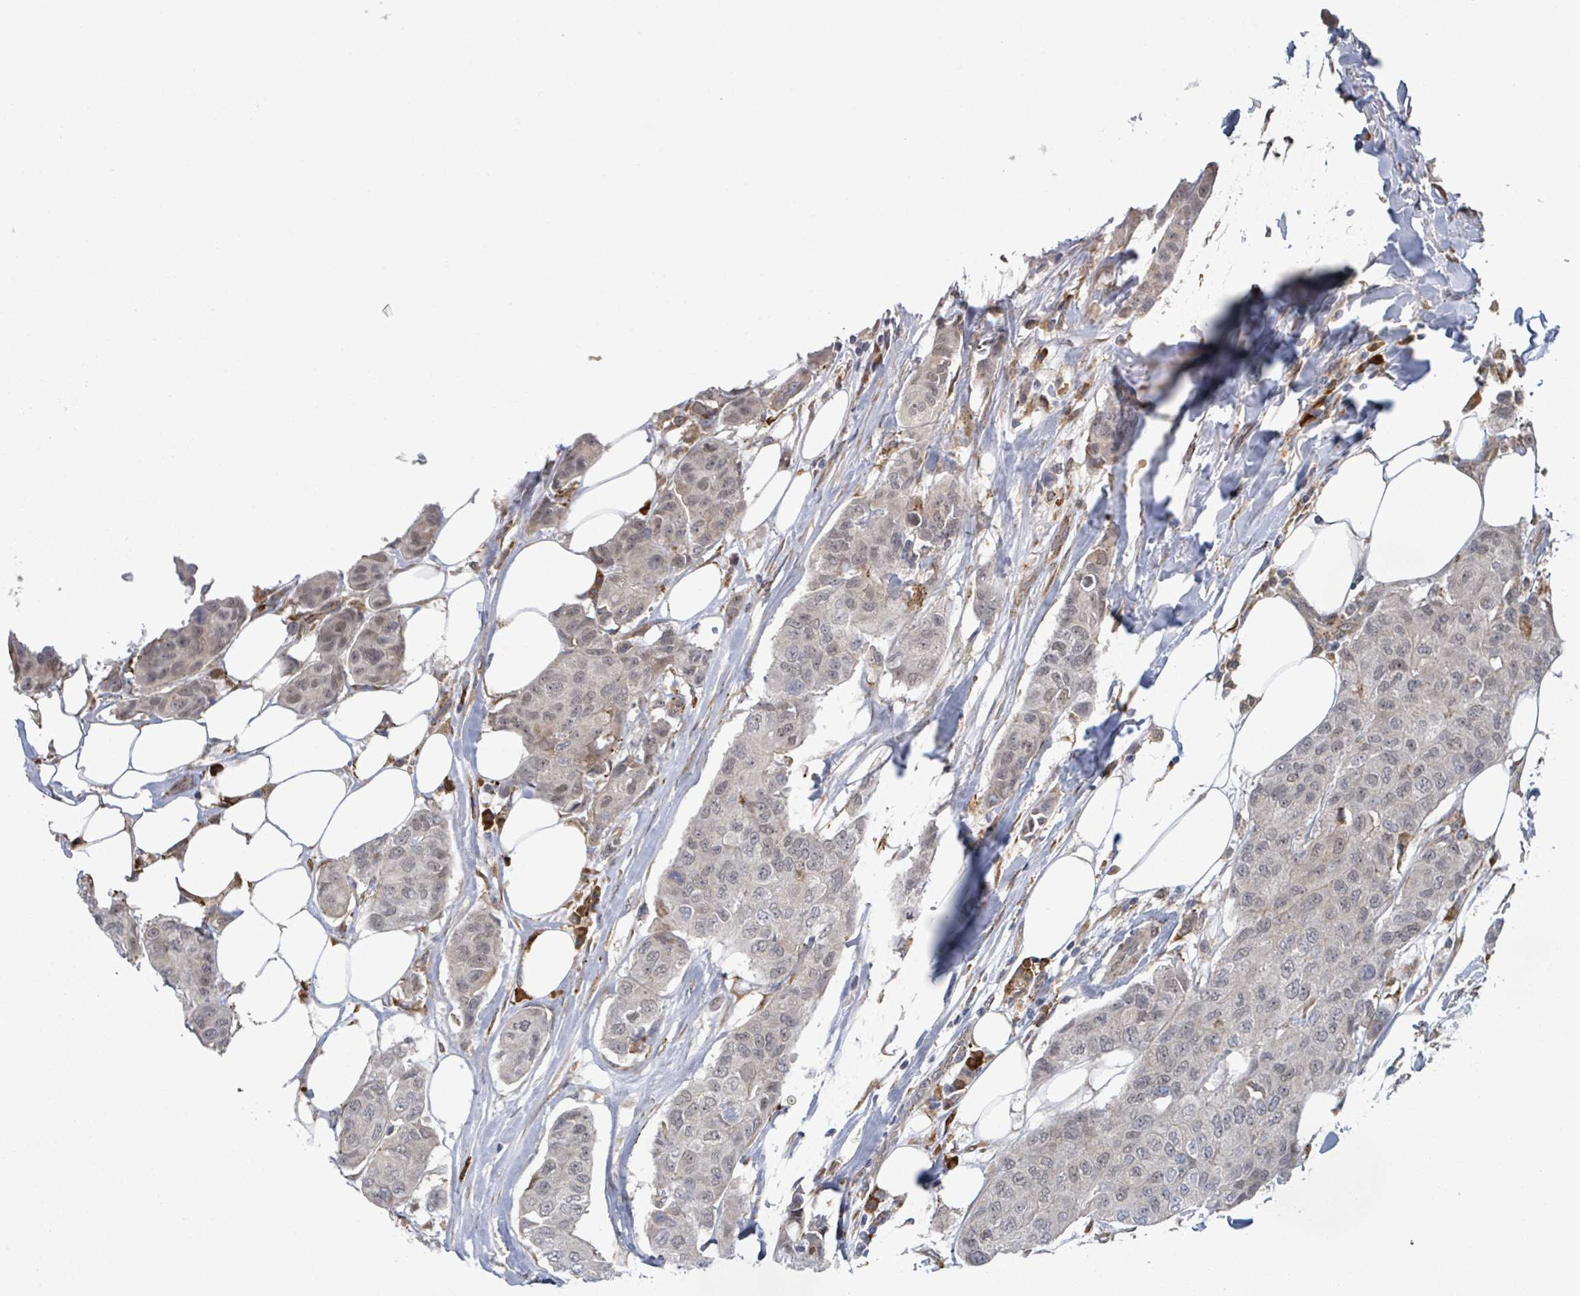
{"staining": {"intensity": "weak", "quantity": "25%-75%", "location": "nuclear"}, "tissue": "breast cancer", "cell_type": "Tumor cells", "image_type": "cancer", "snomed": [{"axis": "morphology", "description": "Duct carcinoma"}, {"axis": "topography", "description": "Breast"}], "caption": "Human infiltrating ductal carcinoma (breast) stained with a protein marker exhibits weak staining in tumor cells.", "gene": "SHROOM2", "patient": {"sex": "female", "age": 80}}